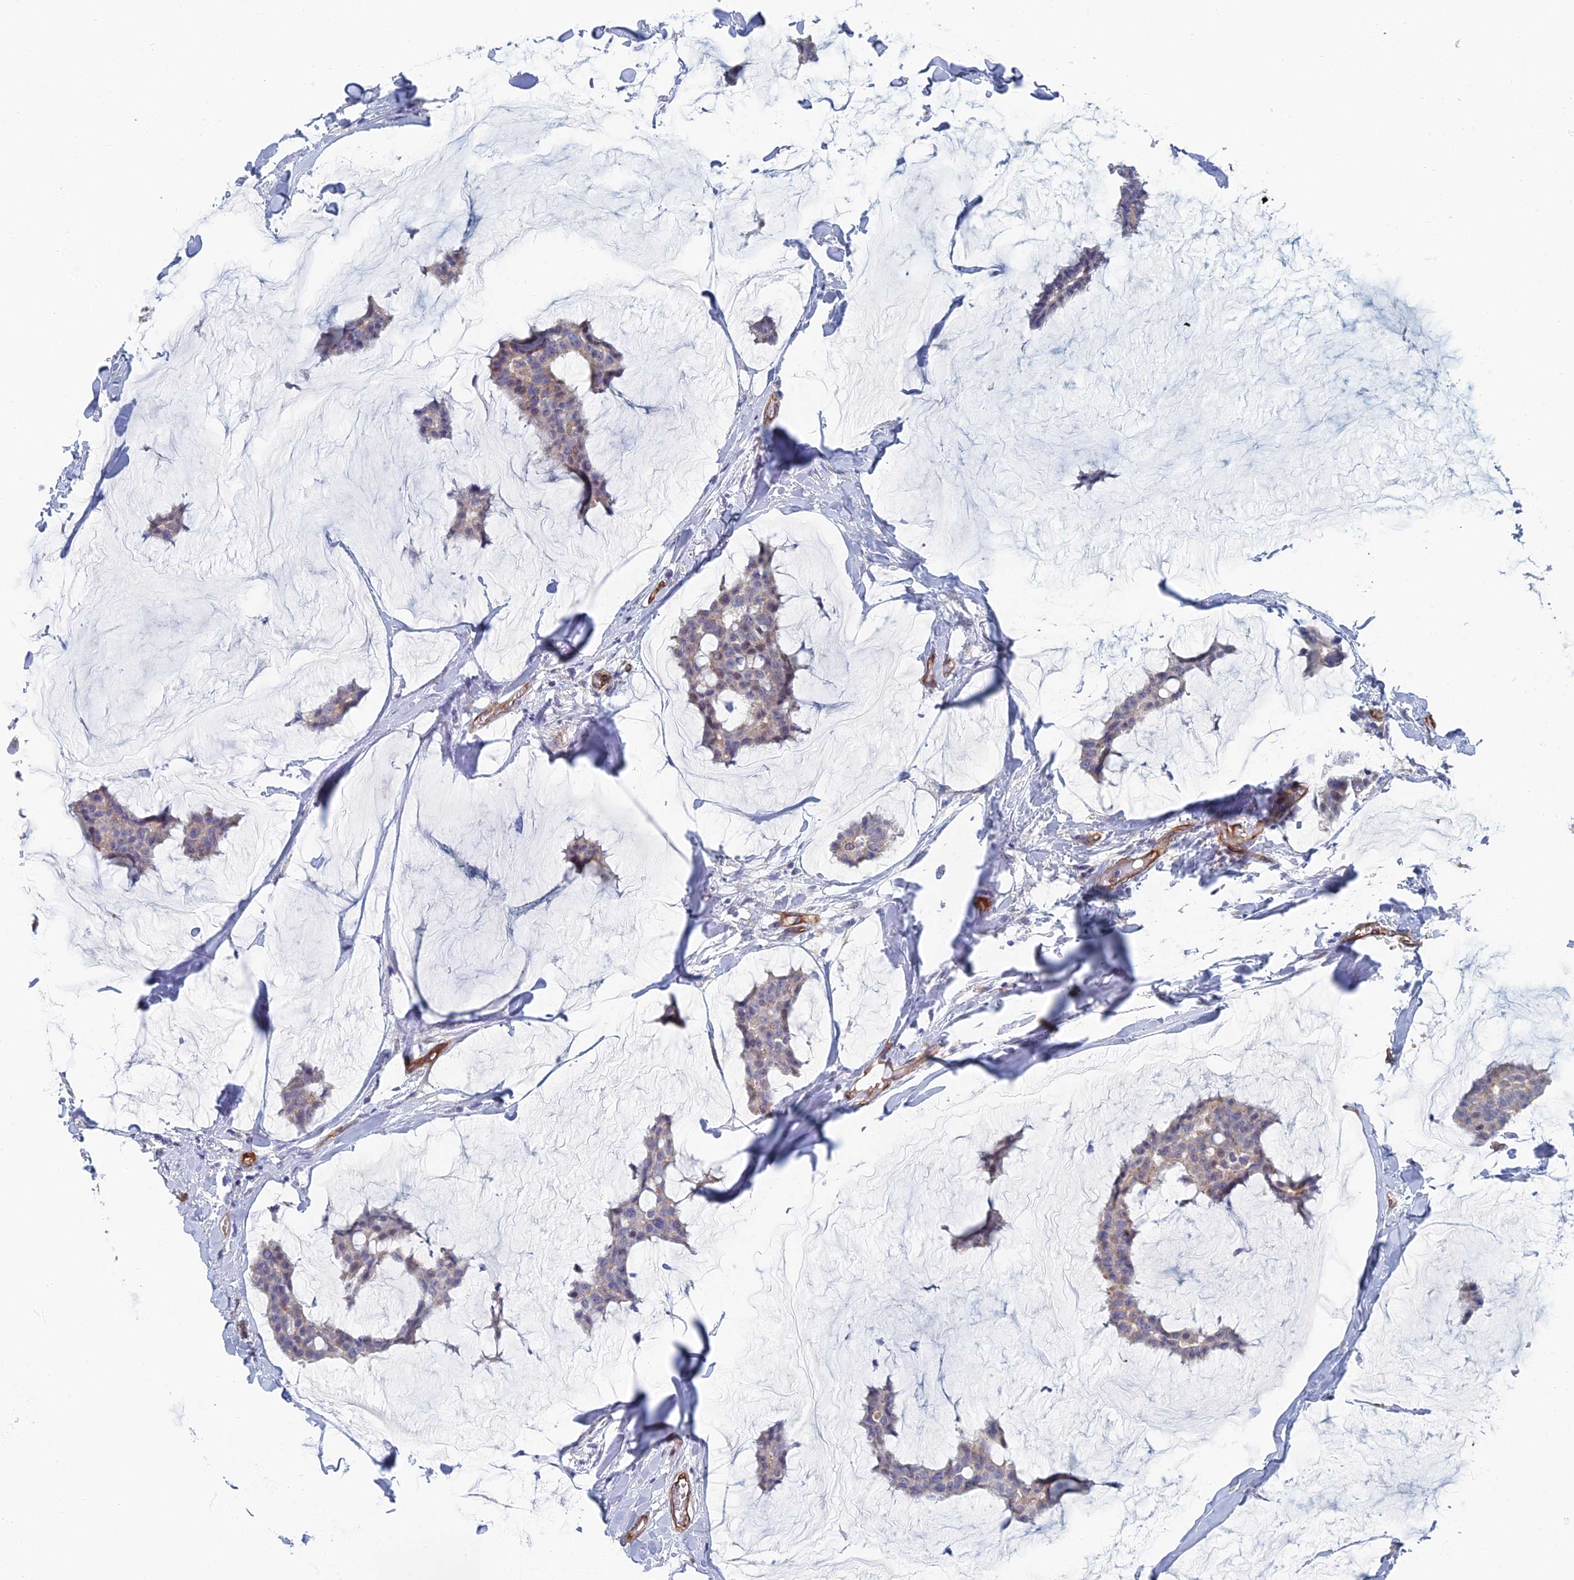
{"staining": {"intensity": "weak", "quantity": "<25%", "location": "cytoplasmic/membranous"}, "tissue": "breast cancer", "cell_type": "Tumor cells", "image_type": "cancer", "snomed": [{"axis": "morphology", "description": "Duct carcinoma"}, {"axis": "topography", "description": "Breast"}], "caption": "Intraductal carcinoma (breast) stained for a protein using immunohistochemistry reveals no positivity tumor cells.", "gene": "ARAP3", "patient": {"sex": "female", "age": 93}}